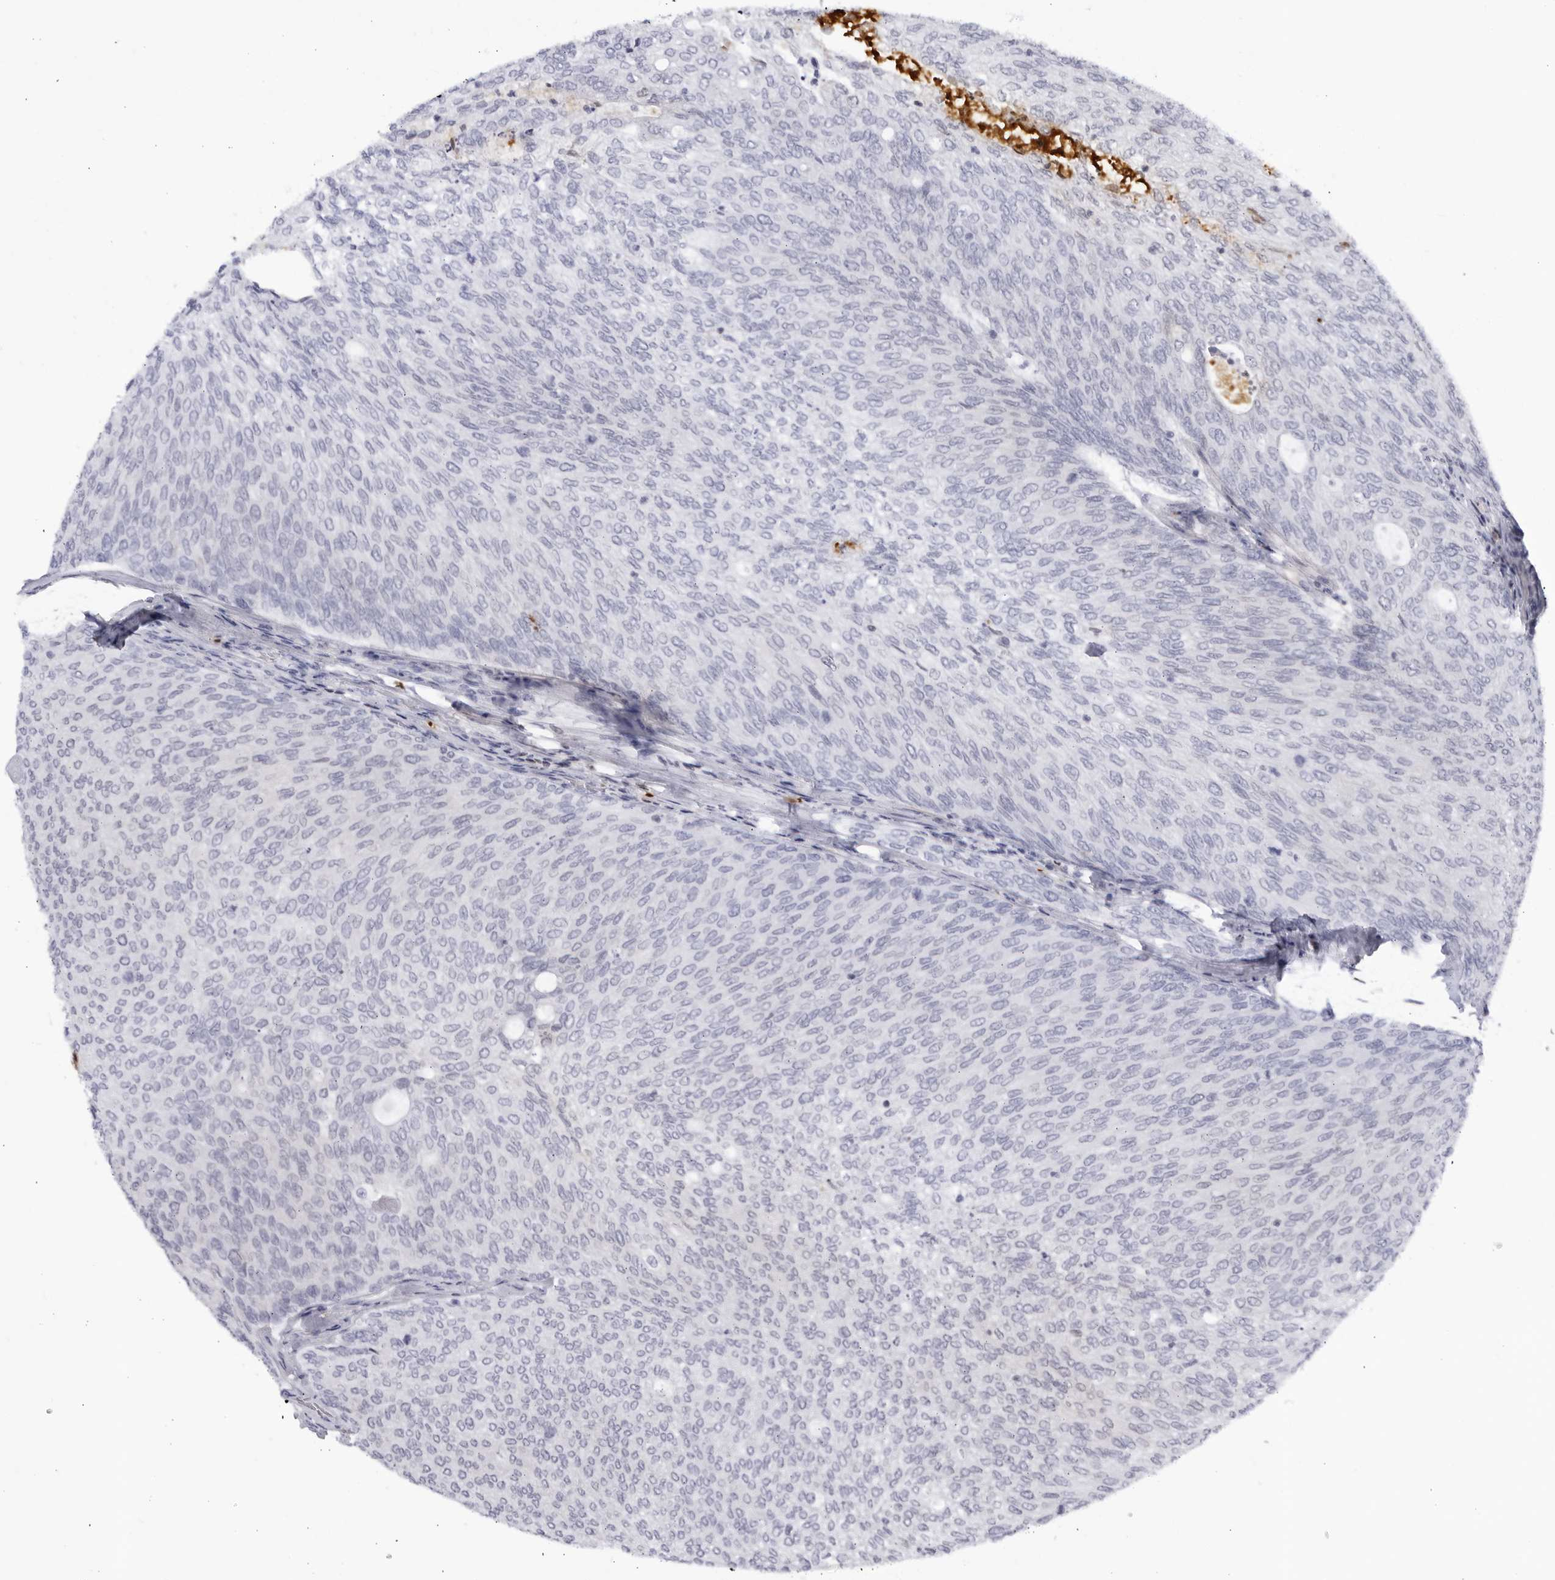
{"staining": {"intensity": "negative", "quantity": "none", "location": "none"}, "tissue": "urothelial cancer", "cell_type": "Tumor cells", "image_type": "cancer", "snomed": [{"axis": "morphology", "description": "Urothelial carcinoma, Low grade"}, {"axis": "topography", "description": "Urinary bladder"}], "caption": "Immunohistochemical staining of urothelial cancer shows no significant expression in tumor cells.", "gene": "CNBD1", "patient": {"sex": "female", "age": 79}}